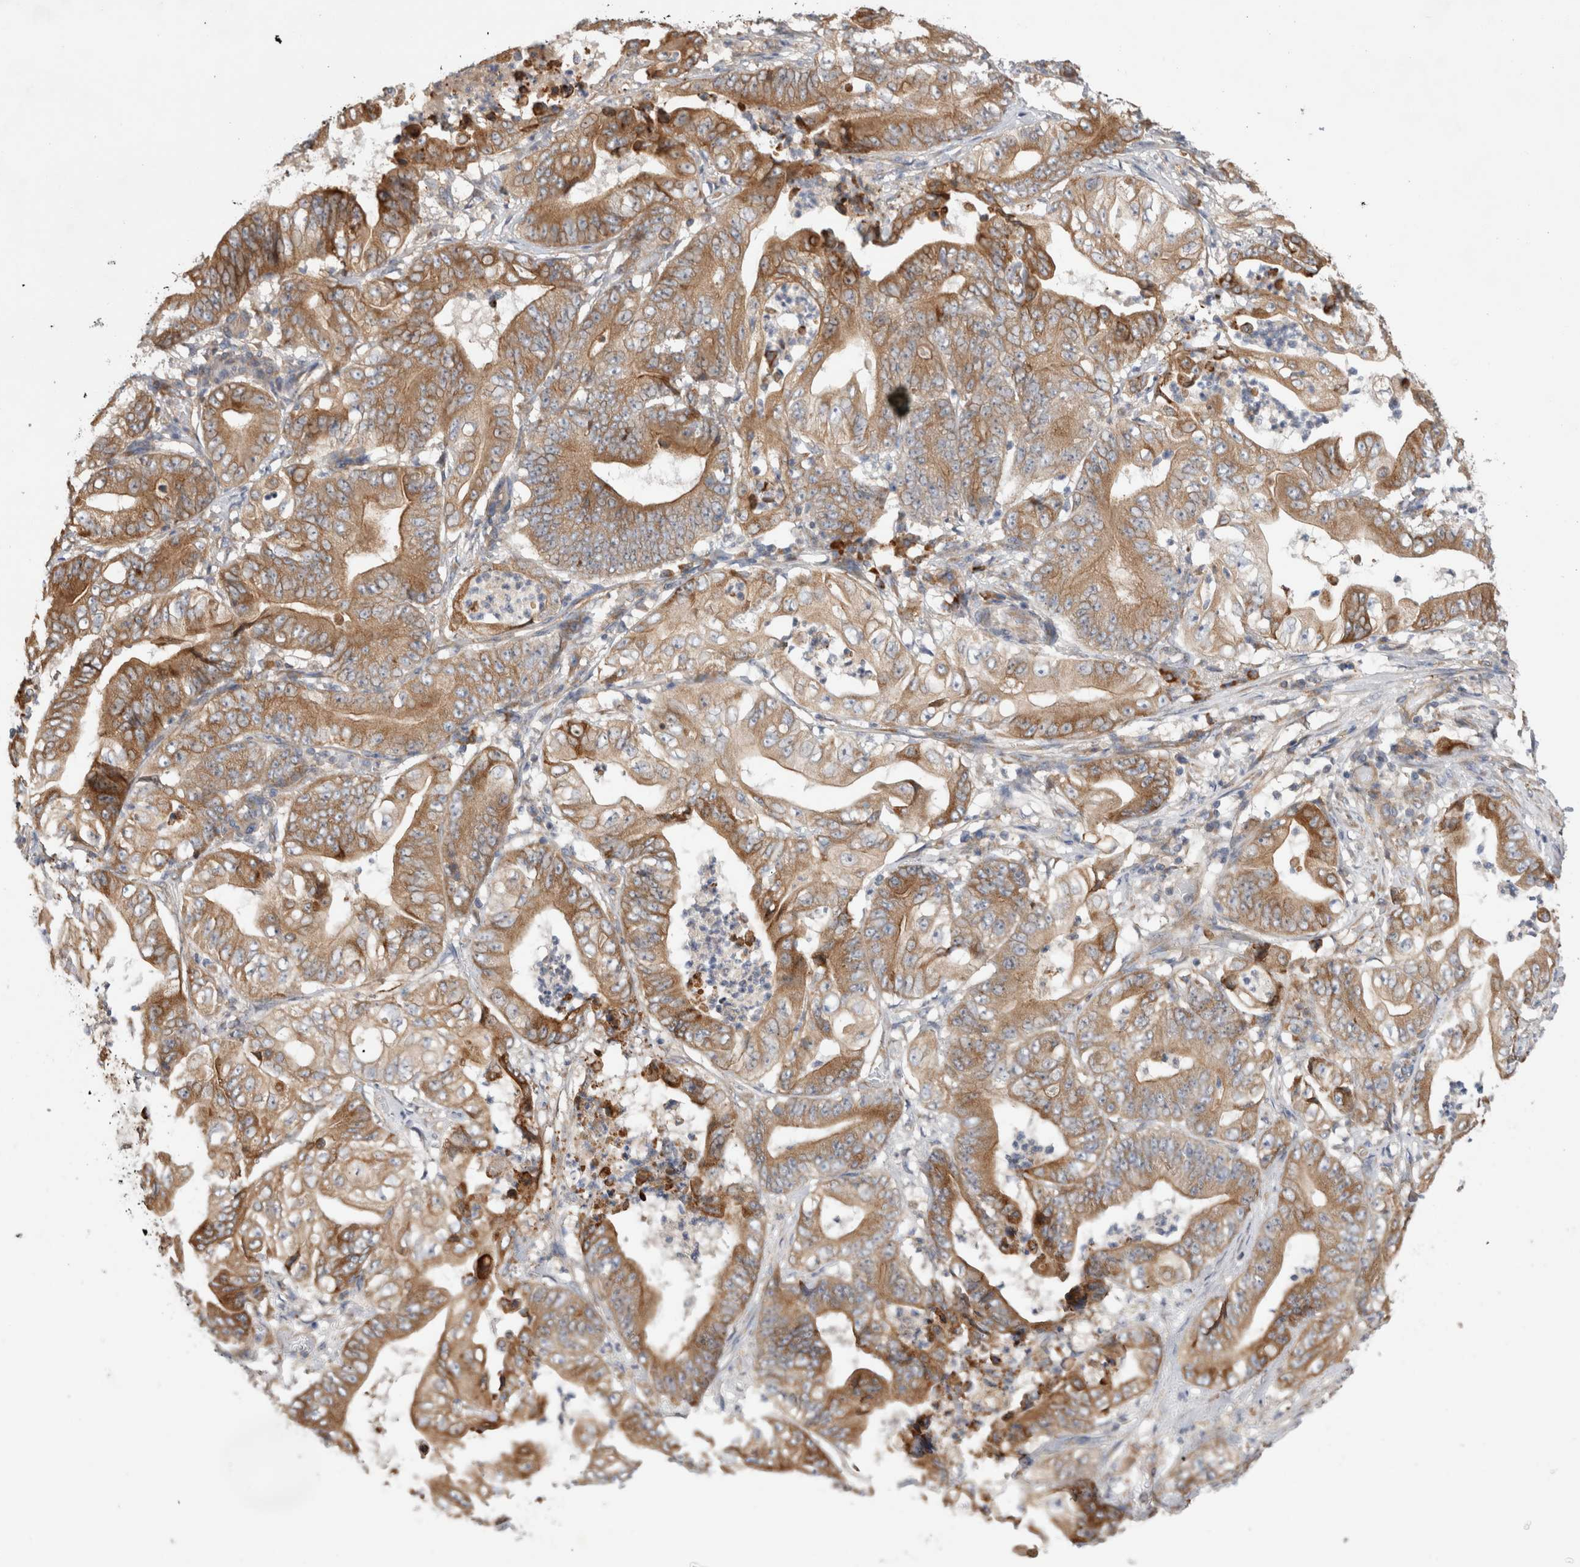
{"staining": {"intensity": "moderate", "quantity": ">75%", "location": "cytoplasmic/membranous"}, "tissue": "stomach cancer", "cell_type": "Tumor cells", "image_type": "cancer", "snomed": [{"axis": "morphology", "description": "Adenocarcinoma, NOS"}, {"axis": "topography", "description": "Stomach"}], "caption": "DAB immunohistochemical staining of stomach cancer reveals moderate cytoplasmic/membranous protein staining in approximately >75% of tumor cells.", "gene": "PDCD10", "patient": {"sex": "female", "age": 73}}